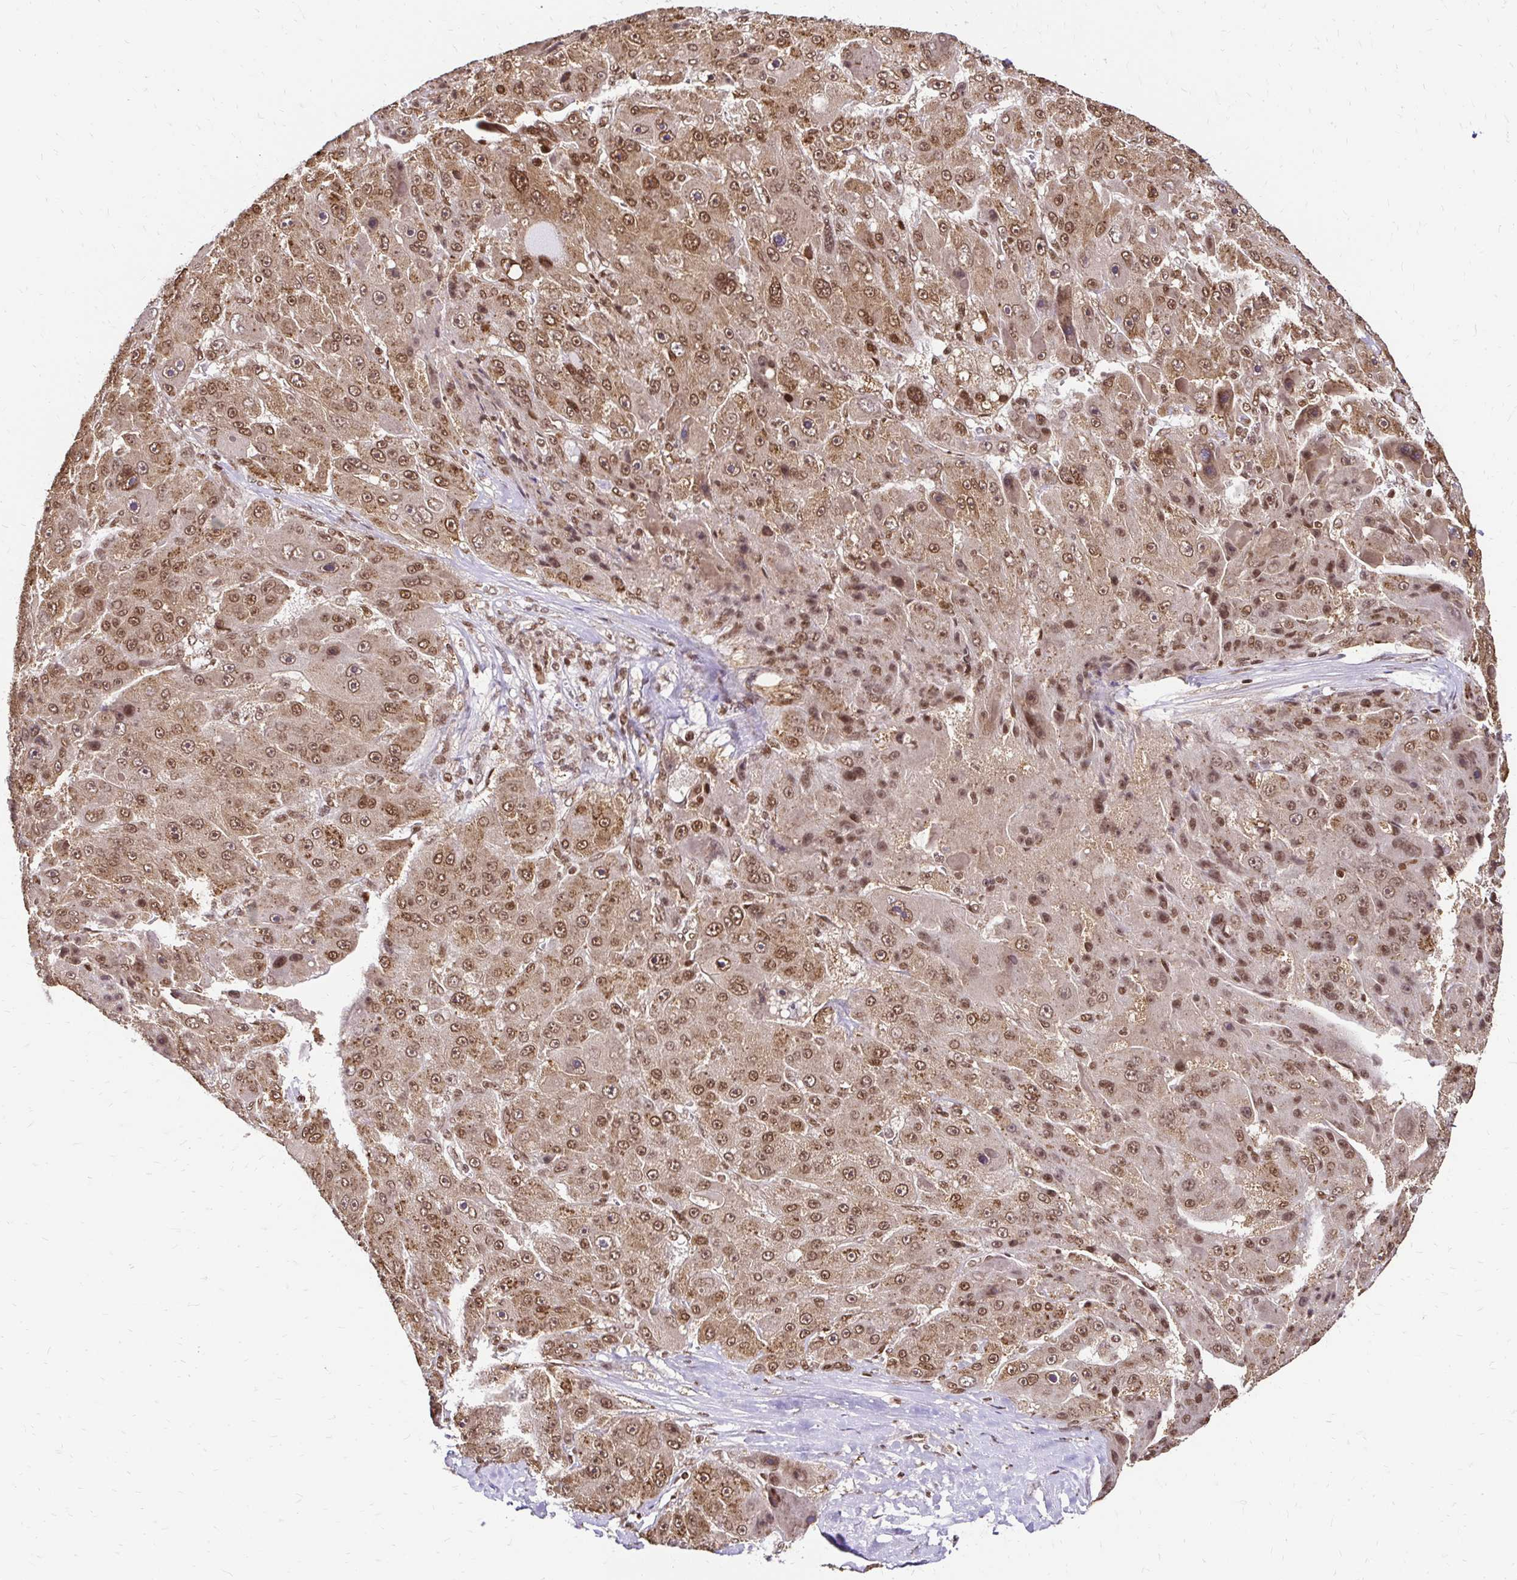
{"staining": {"intensity": "moderate", "quantity": ">75%", "location": "cytoplasmic/membranous,nuclear"}, "tissue": "liver cancer", "cell_type": "Tumor cells", "image_type": "cancer", "snomed": [{"axis": "morphology", "description": "Carcinoma, Hepatocellular, NOS"}, {"axis": "topography", "description": "Liver"}], "caption": "Moderate cytoplasmic/membranous and nuclear protein positivity is present in approximately >75% of tumor cells in liver cancer.", "gene": "GLYR1", "patient": {"sex": "male", "age": 76}}